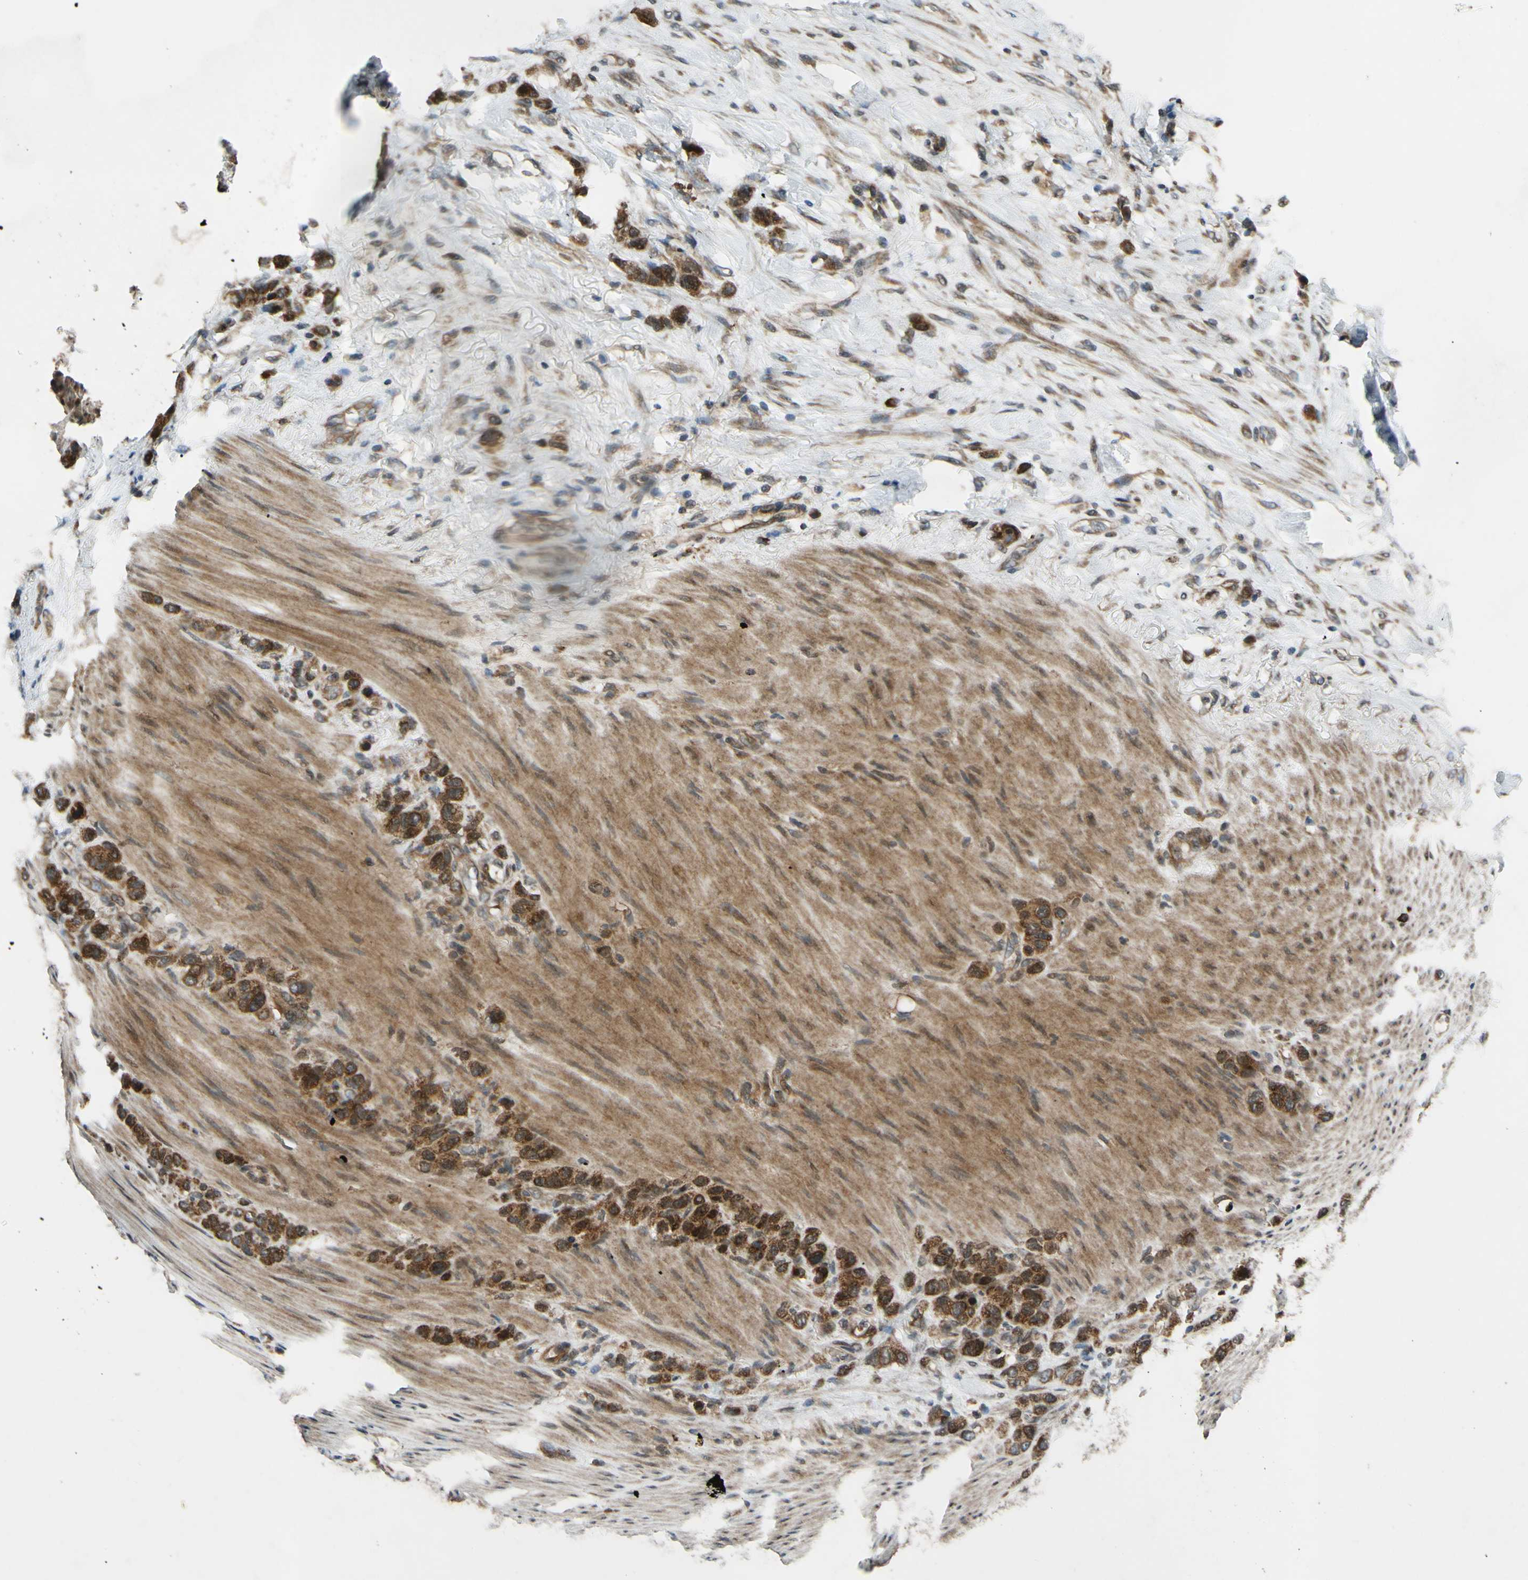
{"staining": {"intensity": "strong", "quantity": ">75%", "location": "cytoplasmic/membranous"}, "tissue": "stomach cancer", "cell_type": "Tumor cells", "image_type": "cancer", "snomed": [{"axis": "morphology", "description": "Adenocarcinoma, NOS"}, {"axis": "morphology", "description": "Adenocarcinoma, High grade"}, {"axis": "topography", "description": "Stomach, upper"}, {"axis": "topography", "description": "Stomach, lower"}], "caption": "Adenocarcinoma (stomach) stained for a protein displays strong cytoplasmic/membranous positivity in tumor cells.", "gene": "ABCC8", "patient": {"sex": "female", "age": 65}}